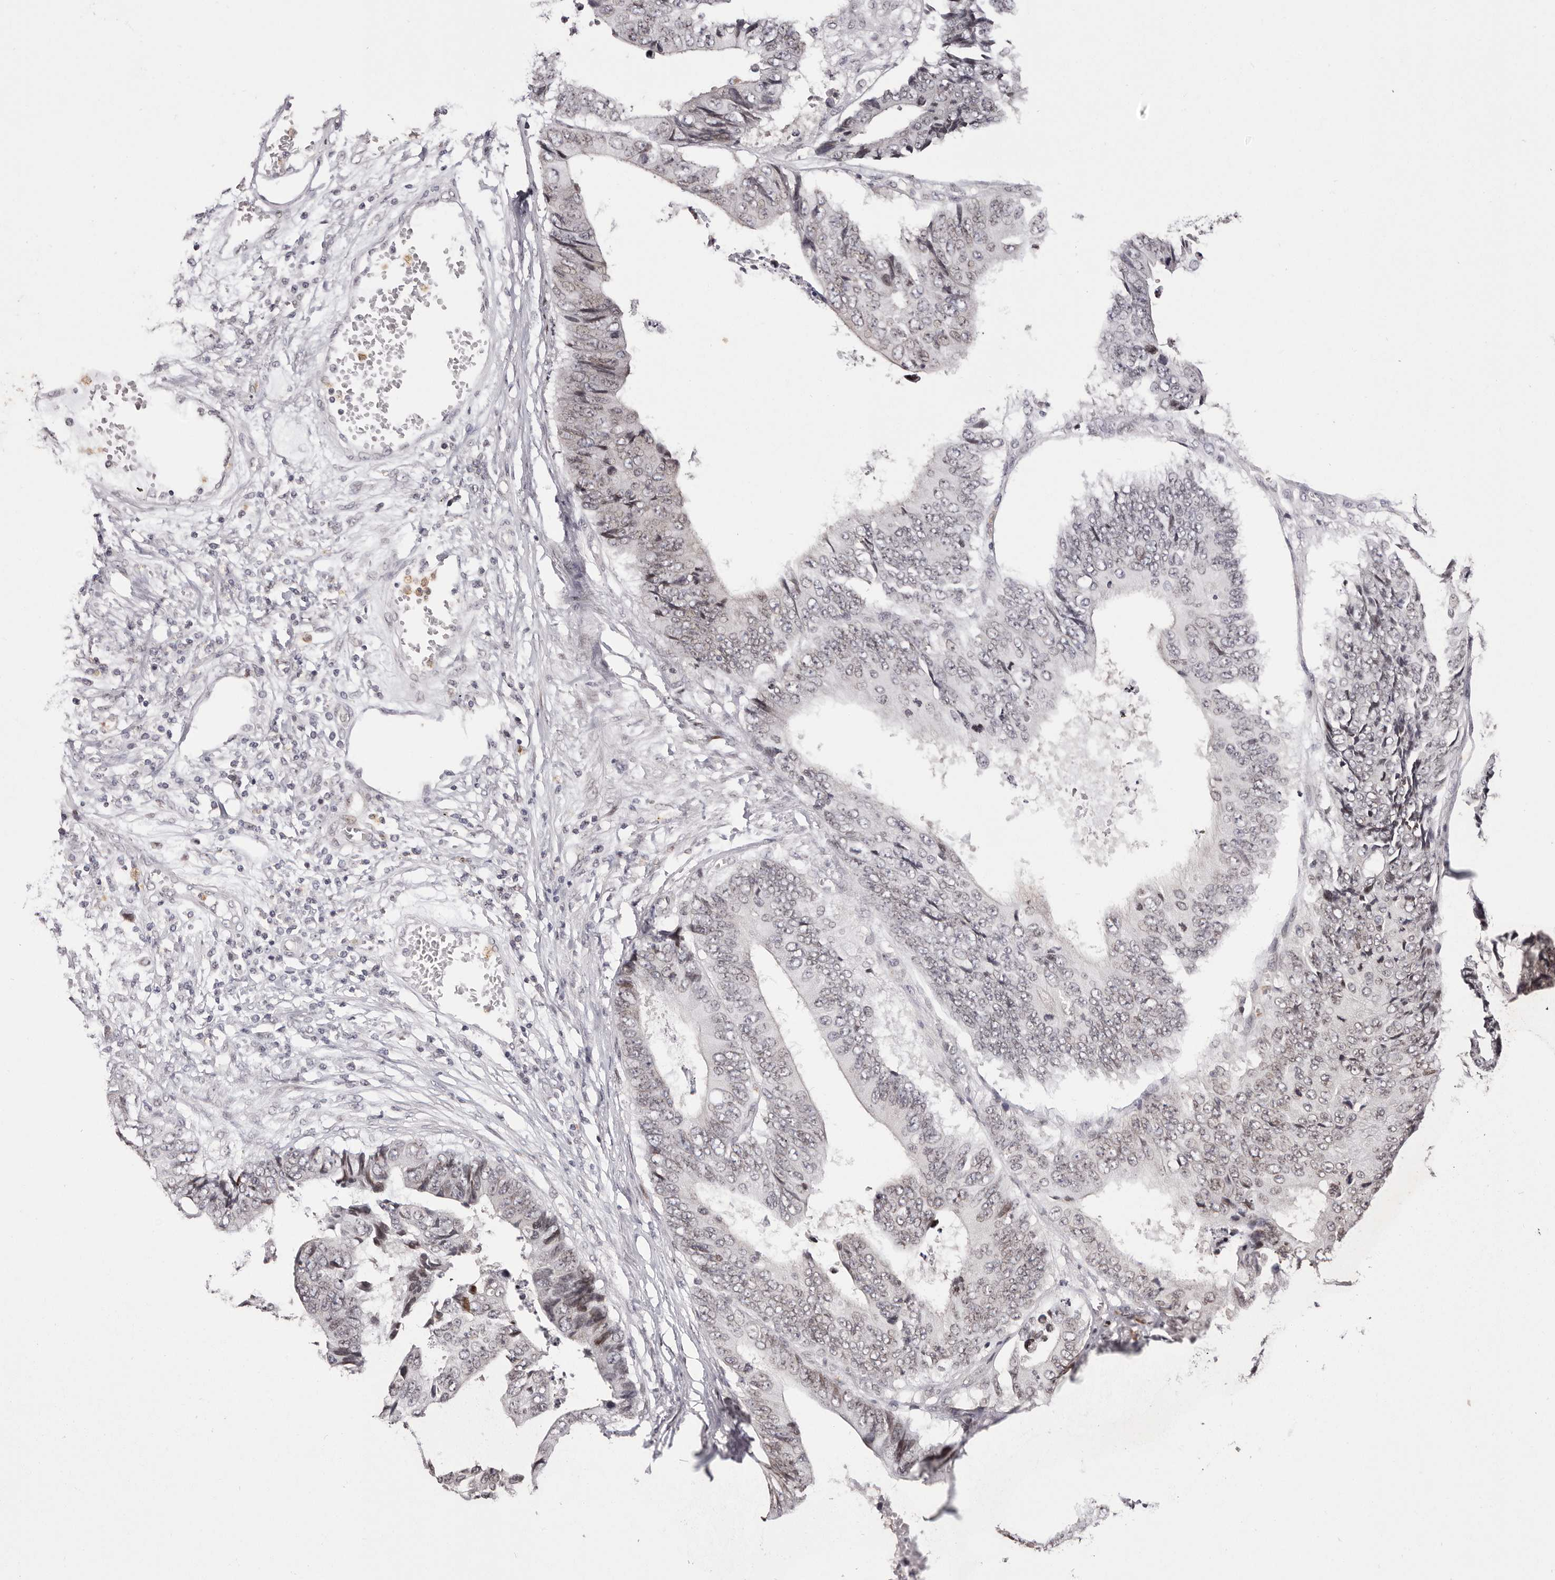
{"staining": {"intensity": "weak", "quantity": "25%-75%", "location": "nuclear"}, "tissue": "colorectal cancer", "cell_type": "Tumor cells", "image_type": "cancer", "snomed": [{"axis": "morphology", "description": "Adenocarcinoma, NOS"}, {"axis": "topography", "description": "Rectum"}], "caption": "Immunohistochemical staining of colorectal cancer exhibits low levels of weak nuclear protein expression in approximately 25%-75% of tumor cells. The staining is performed using DAB (3,3'-diaminobenzidine) brown chromogen to label protein expression. The nuclei are counter-stained blue using hematoxylin.", "gene": "NUP153", "patient": {"sex": "male", "age": 84}}